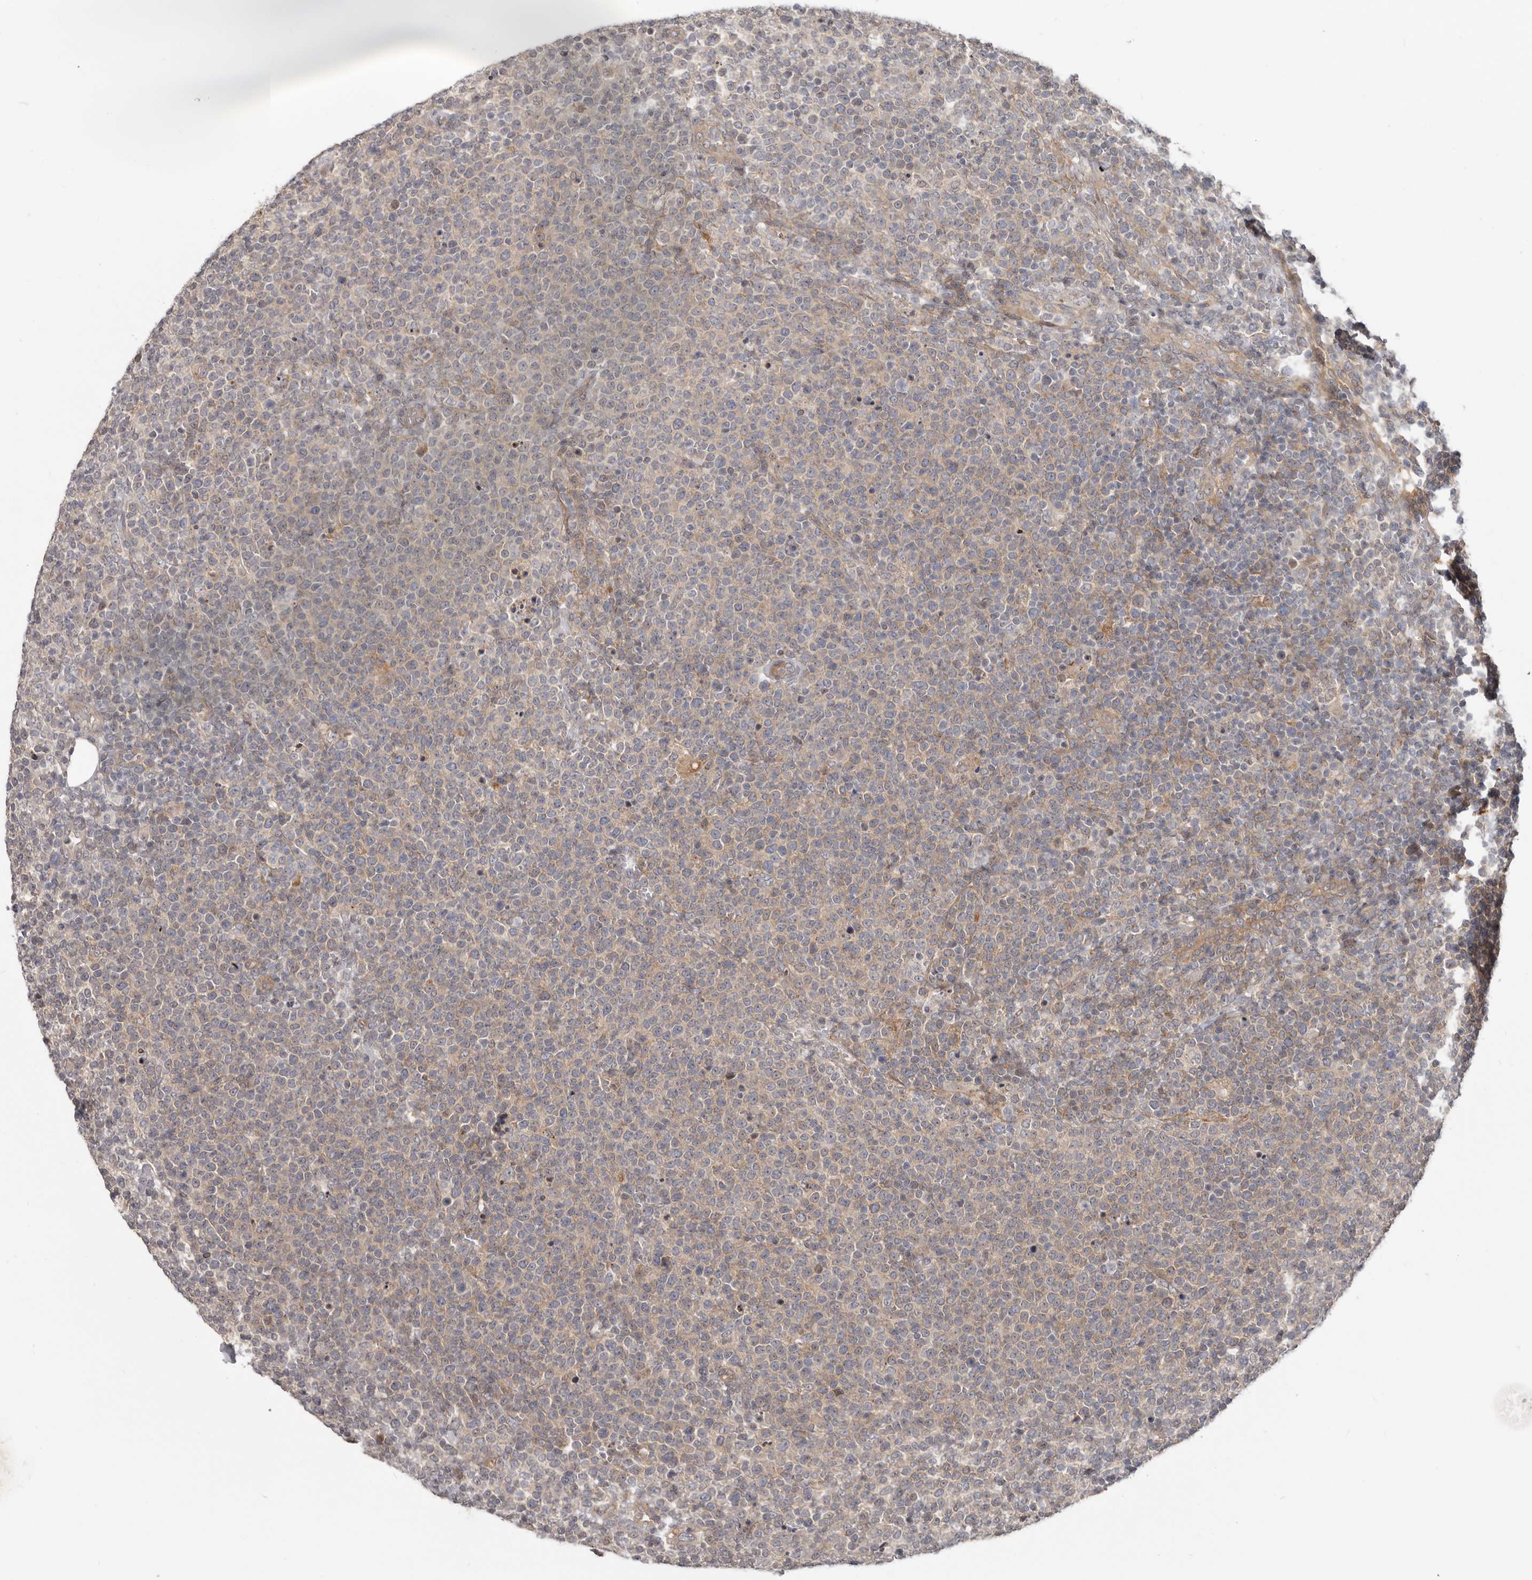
{"staining": {"intensity": "negative", "quantity": "none", "location": "none"}, "tissue": "lymphoma", "cell_type": "Tumor cells", "image_type": "cancer", "snomed": [{"axis": "morphology", "description": "Malignant lymphoma, non-Hodgkin's type, High grade"}, {"axis": "topography", "description": "Lymph node"}], "caption": "High magnification brightfield microscopy of high-grade malignant lymphoma, non-Hodgkin's type stained with DAB (brown) and counterstained with hematoxylin (blue): tumor cells show no significant positivity. (DAB IHC visualized using brightfield microscopy, high magnification).", "gene": "BAD", "patient": {"sex": "male", "age": 61}}